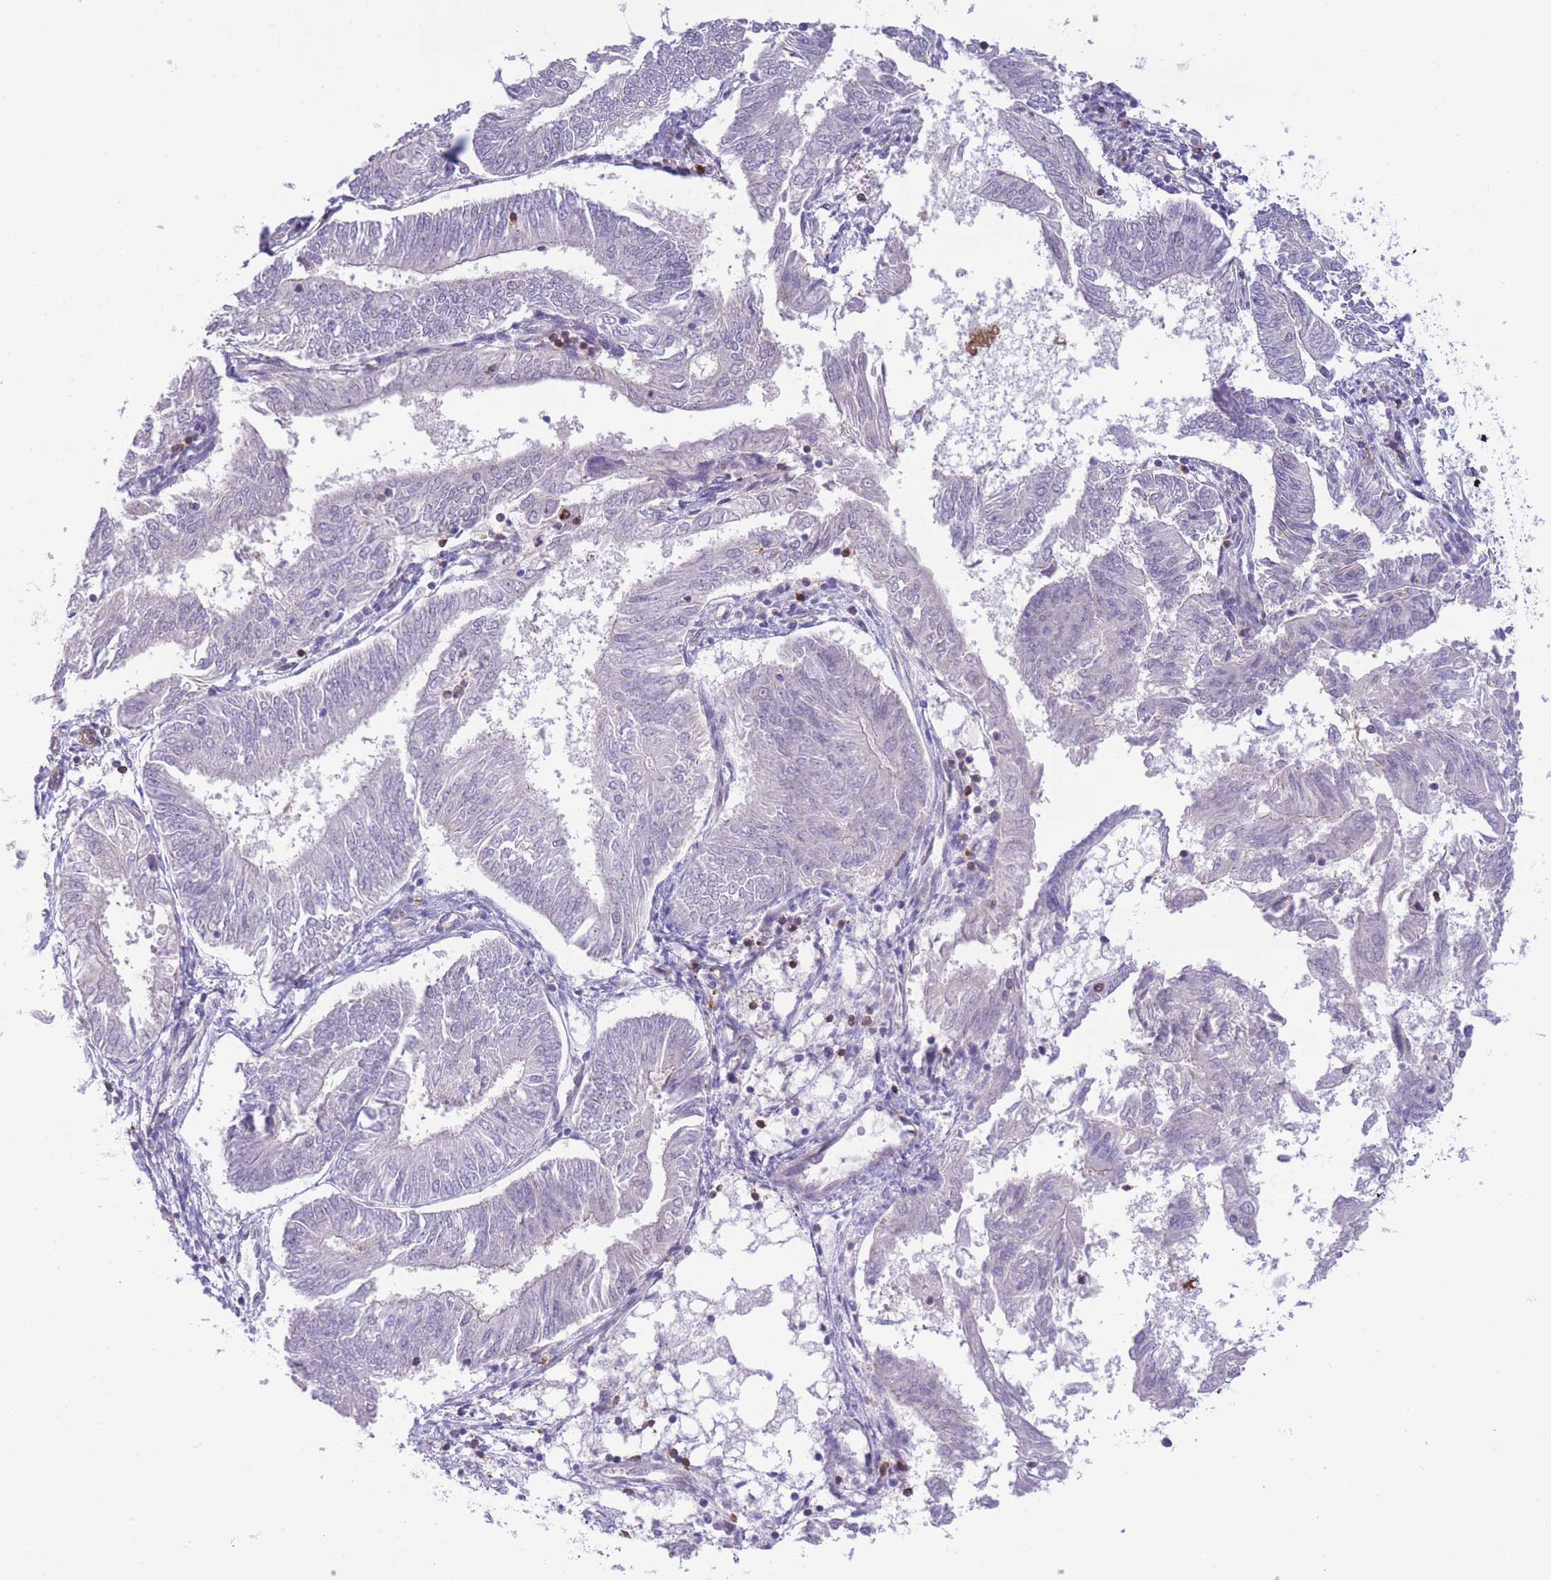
{"staining": {"intensity": "negative", "quantity": "none", "location": "none"}, "tissue": "endometrial cancer", "cell_type": "Tumor cells", "image_type": "cancer", "snomed": [{"axis": "morphology", "description": "Adenocarcinoma, NOS"}, {"axis": "topography", "description": "Endometrium"}], "caption": "Tumor cells are negative for brown protein staining in endometrial cancer (adenocarcinoma).", "gene": "CDC25B", "patient": {"sex": "female", "age": 58}}